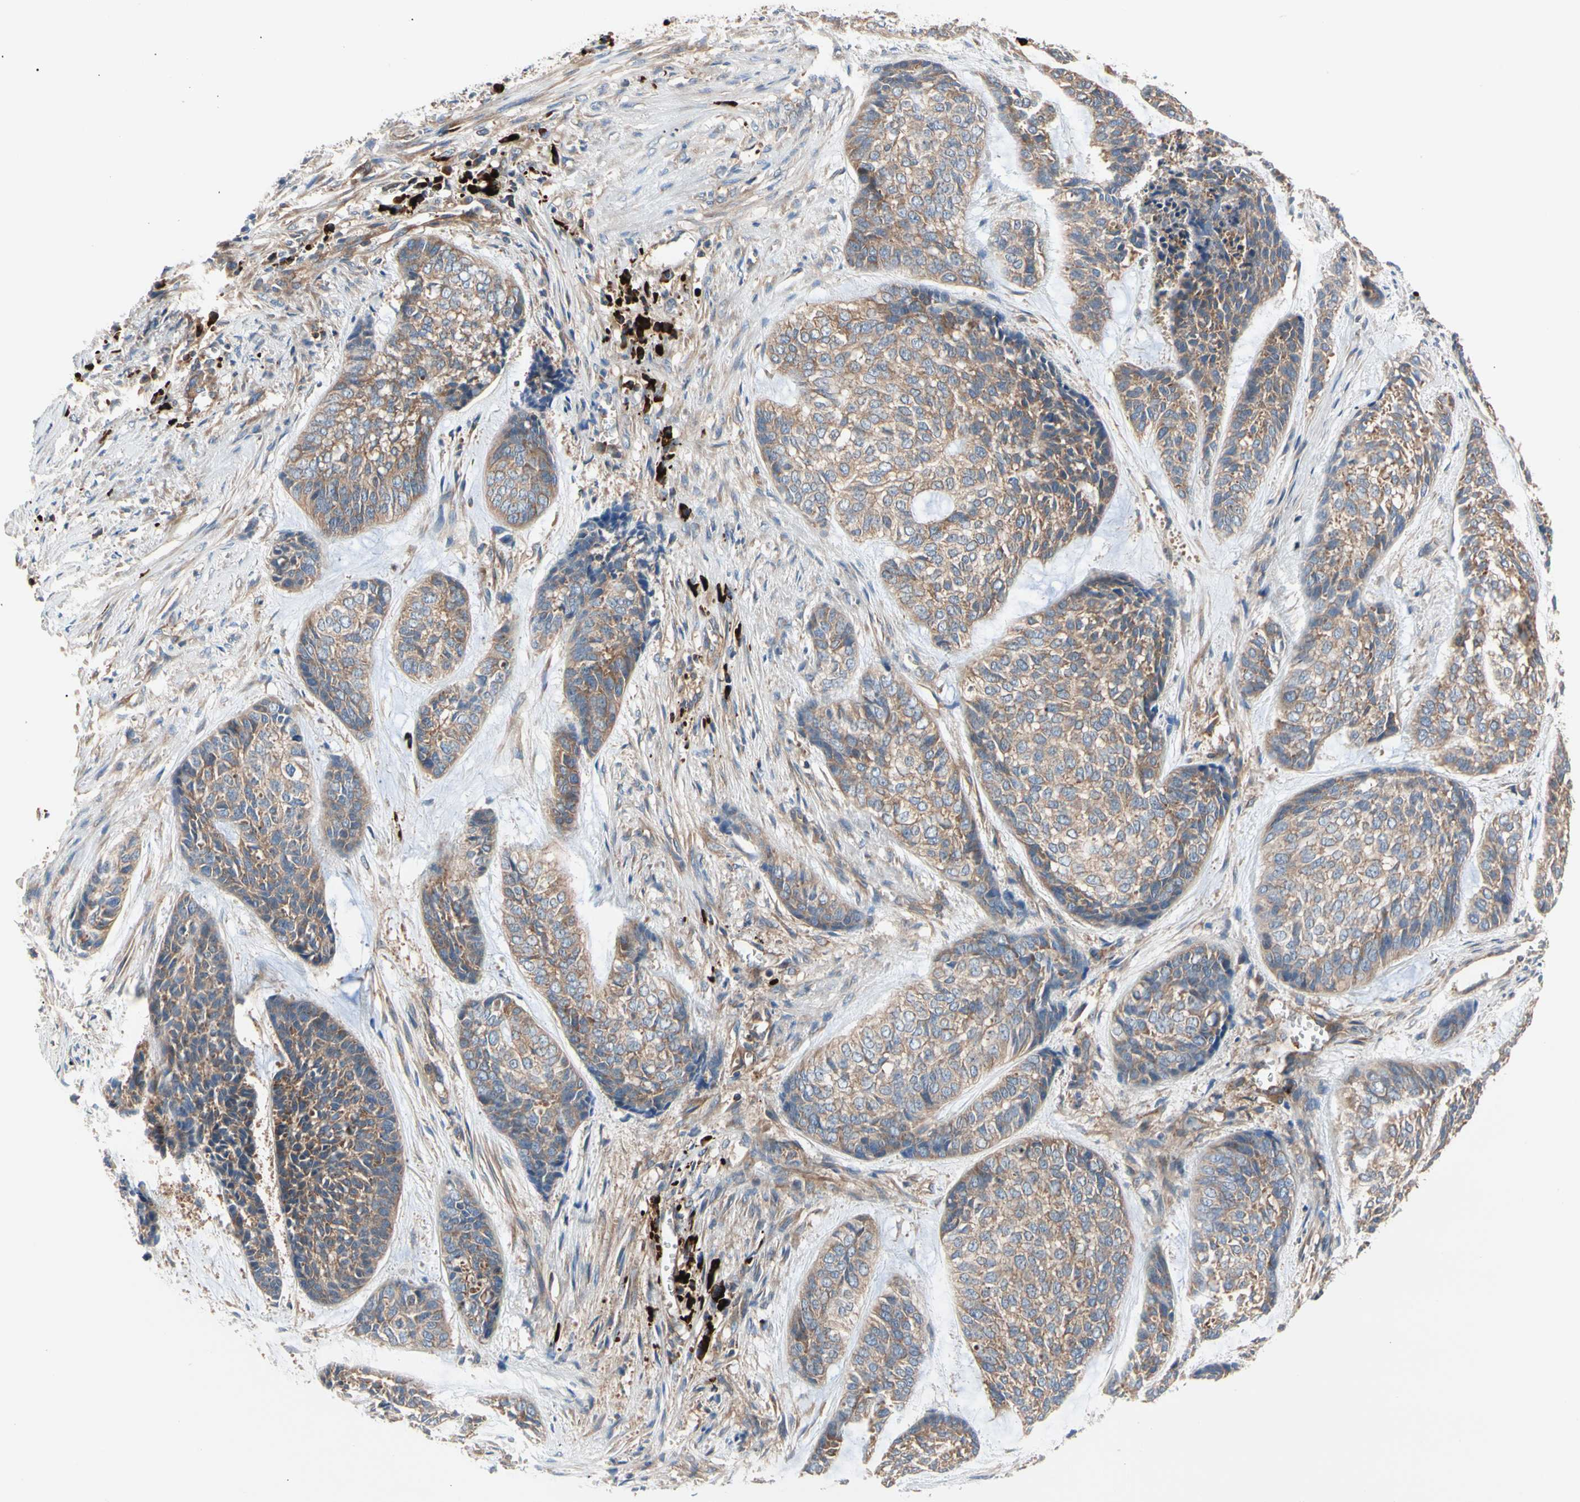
{"staining": {"intensity": "moderate", "quantity": "25%-75%", "location": "cytoplasmic/membranous"}, "tissue": "skin cancer", "cell_type": "Tumor cells", "image_type": "cancer", "snomed": [{"axis": "morphology", "description": "Basal cell carcinoma"}, {"axis": "topography", "description": "Skin"}], "caption": "This histopathology image demonstrates IHC staining of human basal cell carcinoma (skin), with medium moderate cytoplasmic/membranous positivity in about 25%-75% of tumor cells.", "gene": "ROCK1", "patient": {"sex": "female", "age": 64}}